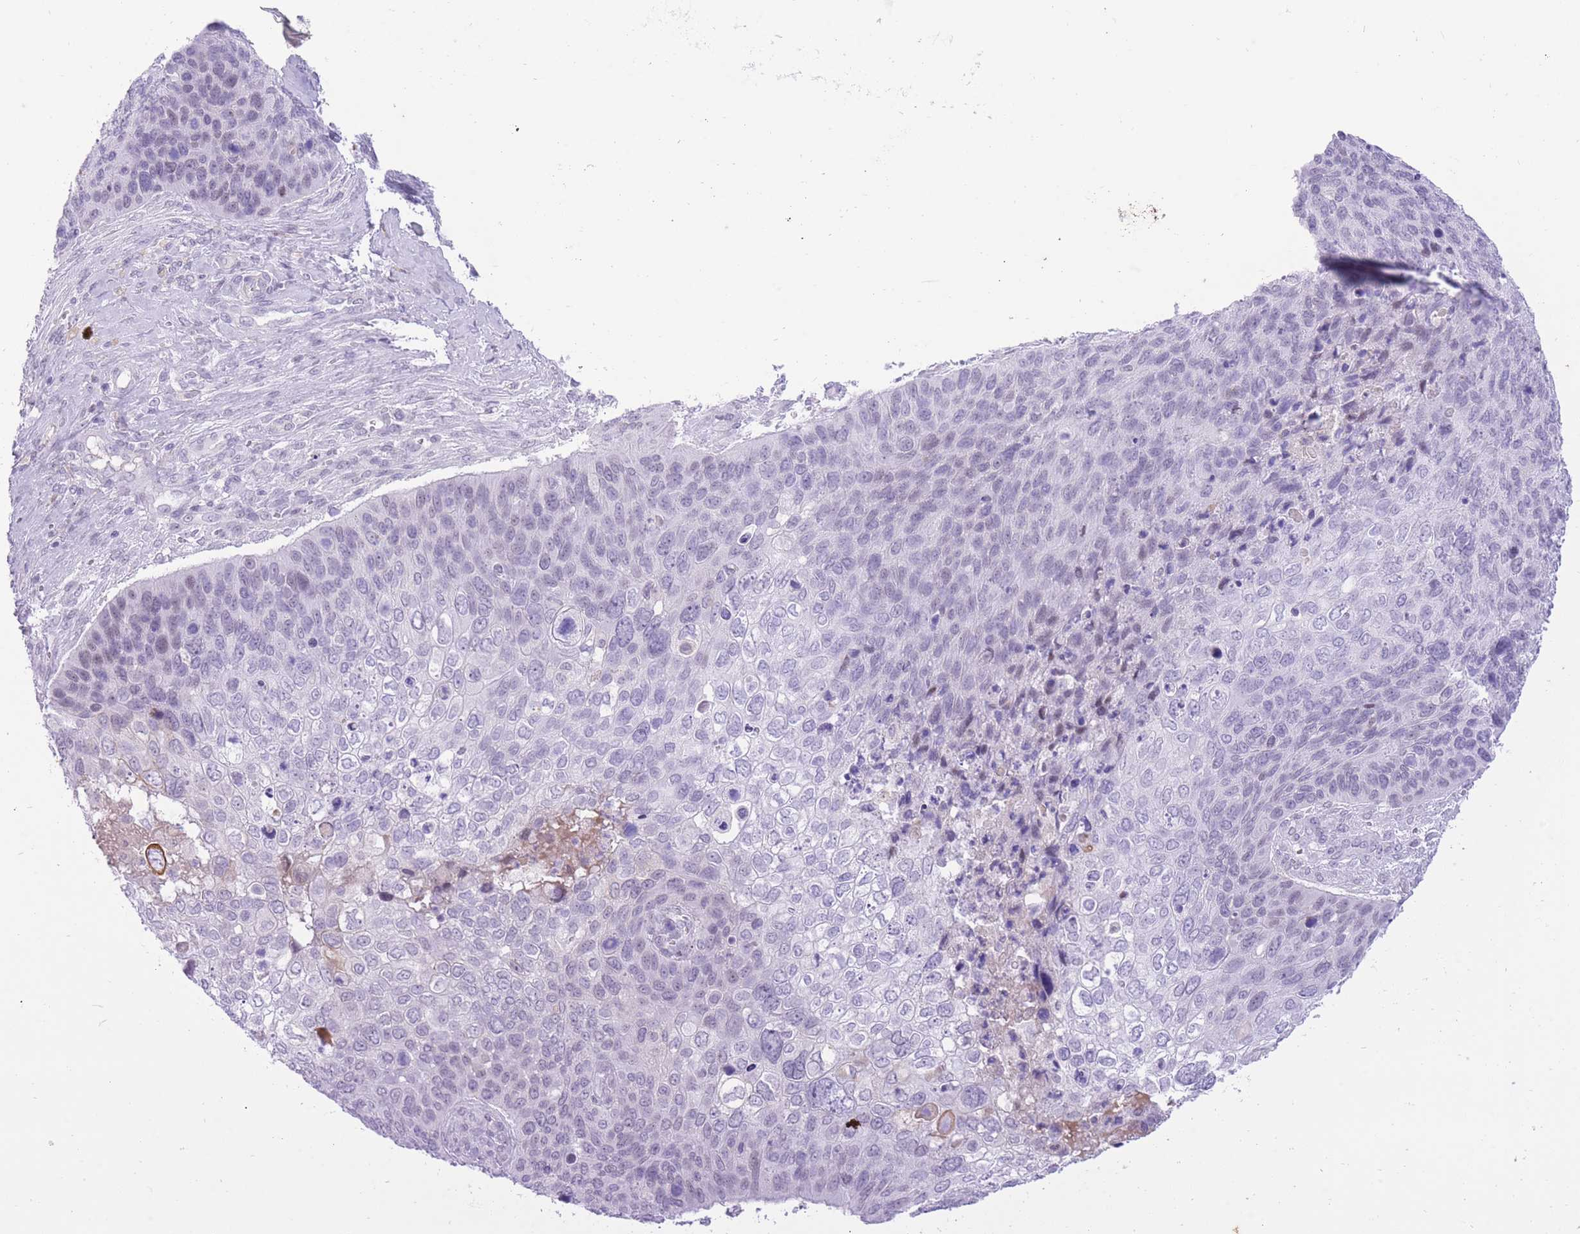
{"staining": {"intensity": "negative", "quantity": "none", "location": "none"}, "tissue": "skin cancer", "cell_type": "Tumor cells", "image_type": "cancer", "snomed": [{"axis": "morphology", "description": "Basal cell carcinoma"}, {"axis": "topography", "description": "Skin"}], "caption": "Immunohistochemistry micrograph of neoplastic tissue: human skin basal cell carcinoma stained with DAB shows no significant protein staining in tumor cells.", "gene": "MEIS3", "patient": {"sex": "female", "age": 74}}